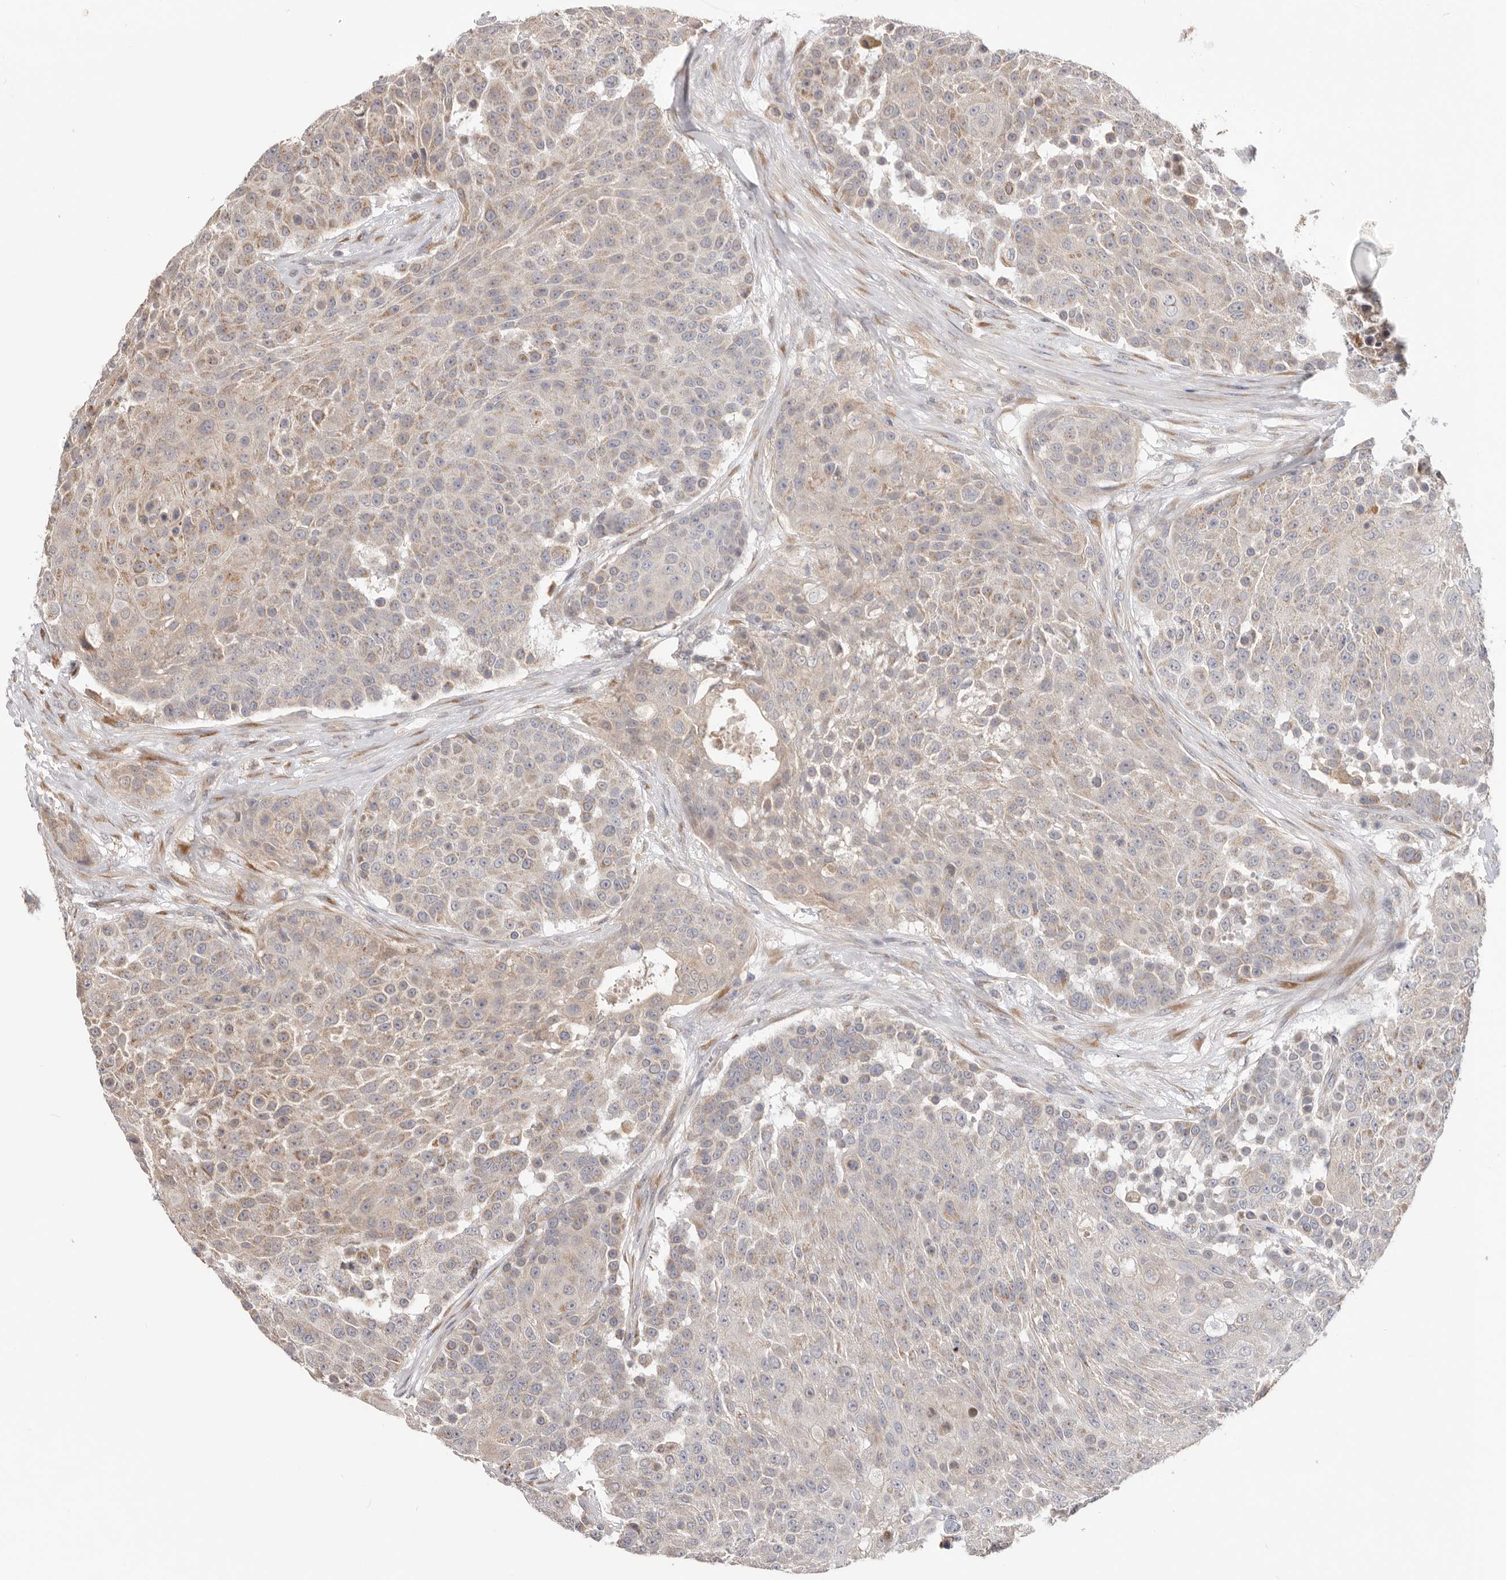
{"staining": {"intensity": "weak", "quantity": "25%-75%", "location": "cytoplasmic/membranous"}, "tissue": "urothelial cancer", "cell_type": "Tumor cells", "image_type": "cancer", "snomed": [{"axis": "morphology", "description": "Urothelial carcinoma, High grade"}, {"axis": "topography", "description": "Urinary bladder"}], "caption": "Urothelial cancer was stained to show a protein in brown. There is low levels of weak cytoplasmic/membranous staining in approximately 25%-75% of tumor cells.", "gene": "LRP6", "patient": {"sex": "female", "age": 63}}